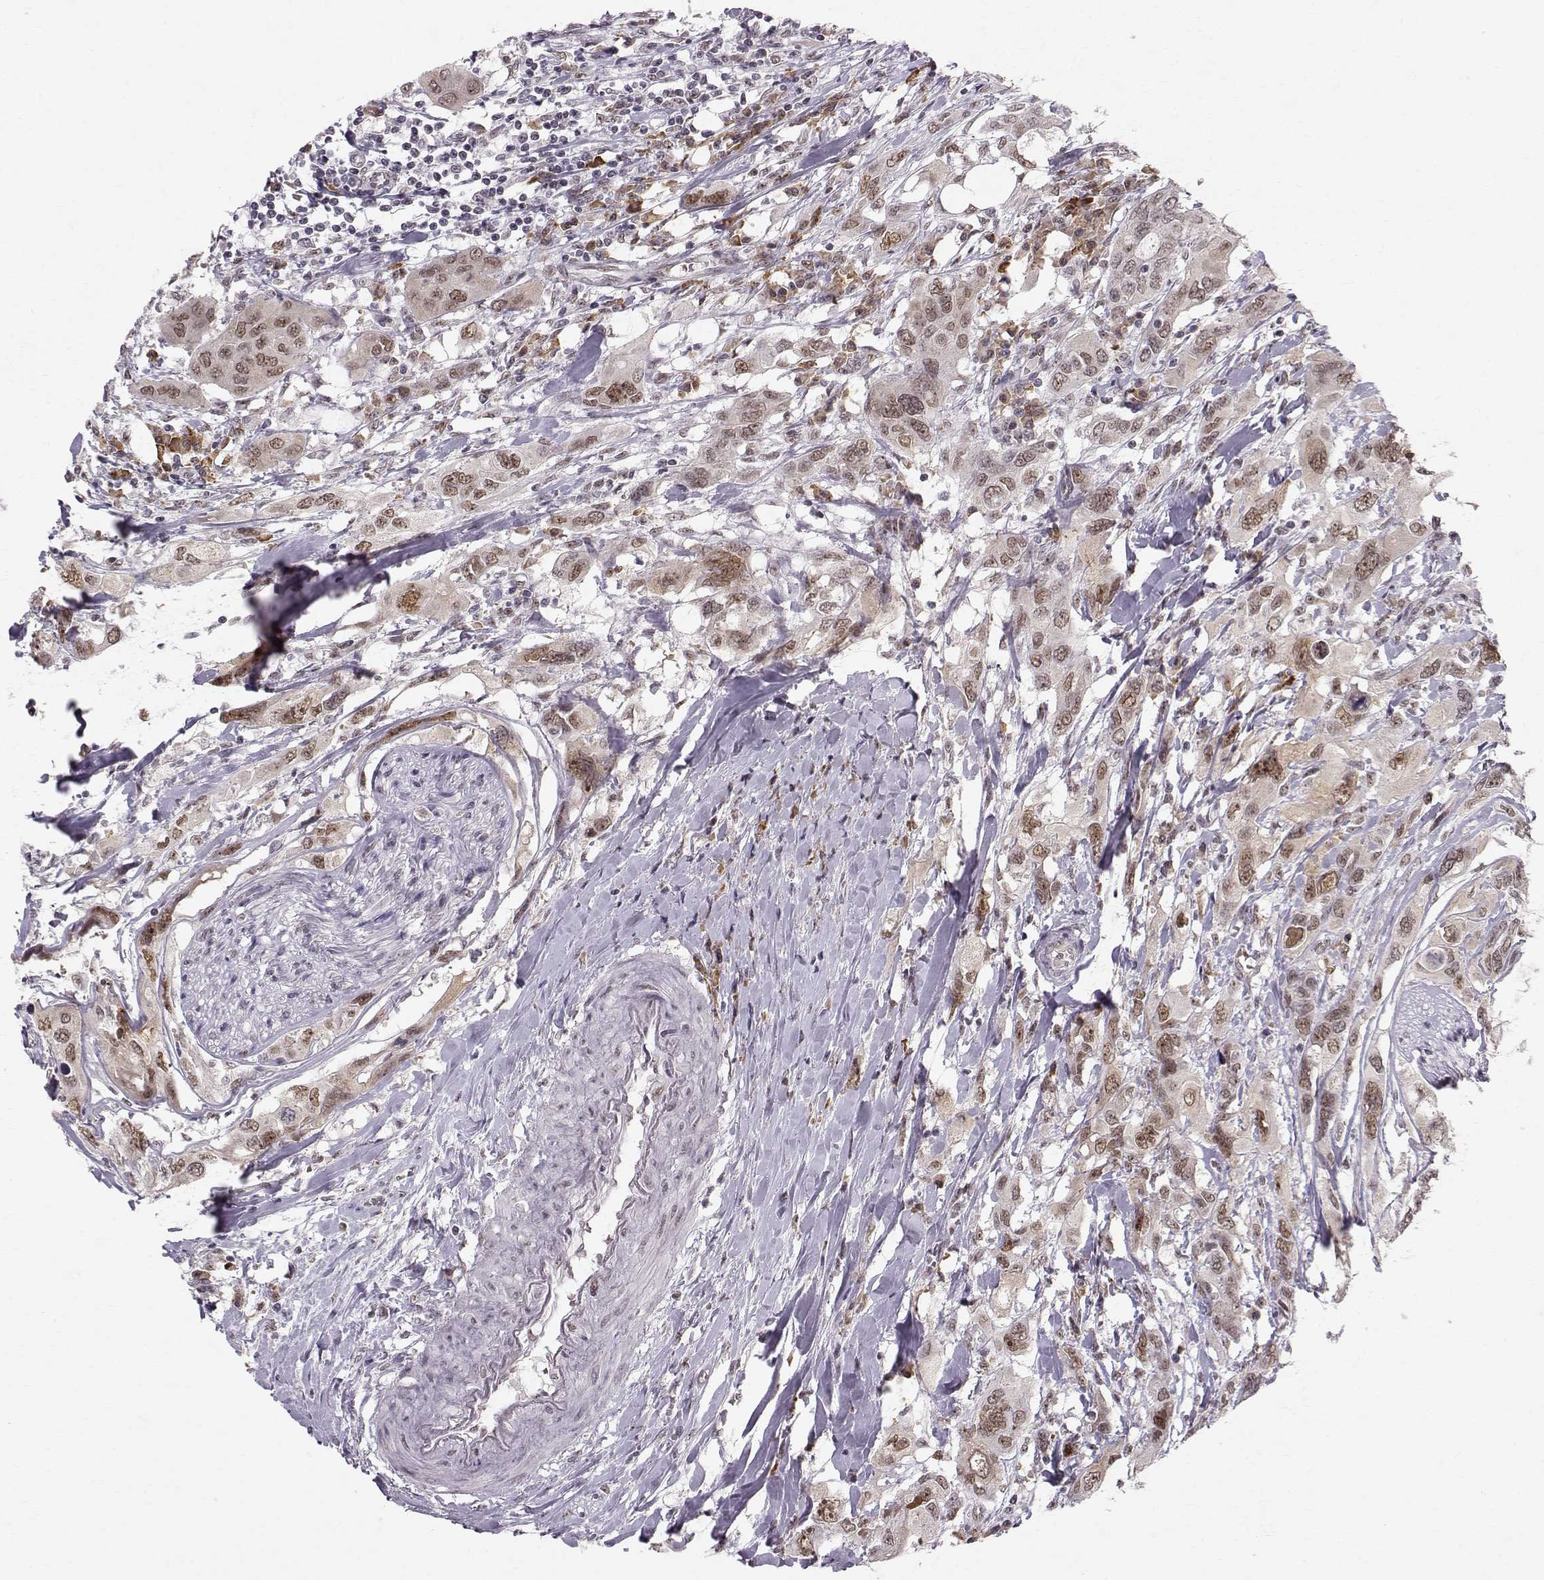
{"staining": {"intensity": "moderate", "quantity": "25%-75%", "location": "cytoplasmic/membranous,nuclear"}, "tissue": "urothelial cancer", "cell_type": "Tumor cells", "image_type": "cancer", "snomed": [{"axis": "morphology", "description": "Urothelial carcinoma, NOS"}, {"axis": "morphology", "description": "Urothelial carcinoma, High grade"}, {"axis": "topography", "description": "Urinary bladder"}], "caption": "IHC (DAB) staining of urothelial cancer shows moderate cytoplasmic/membranous and nuclear protein staining in about 25%-75% of tumor cells.", "gene": "RPP38", "patient": {"sex": "male", "age": 63}}